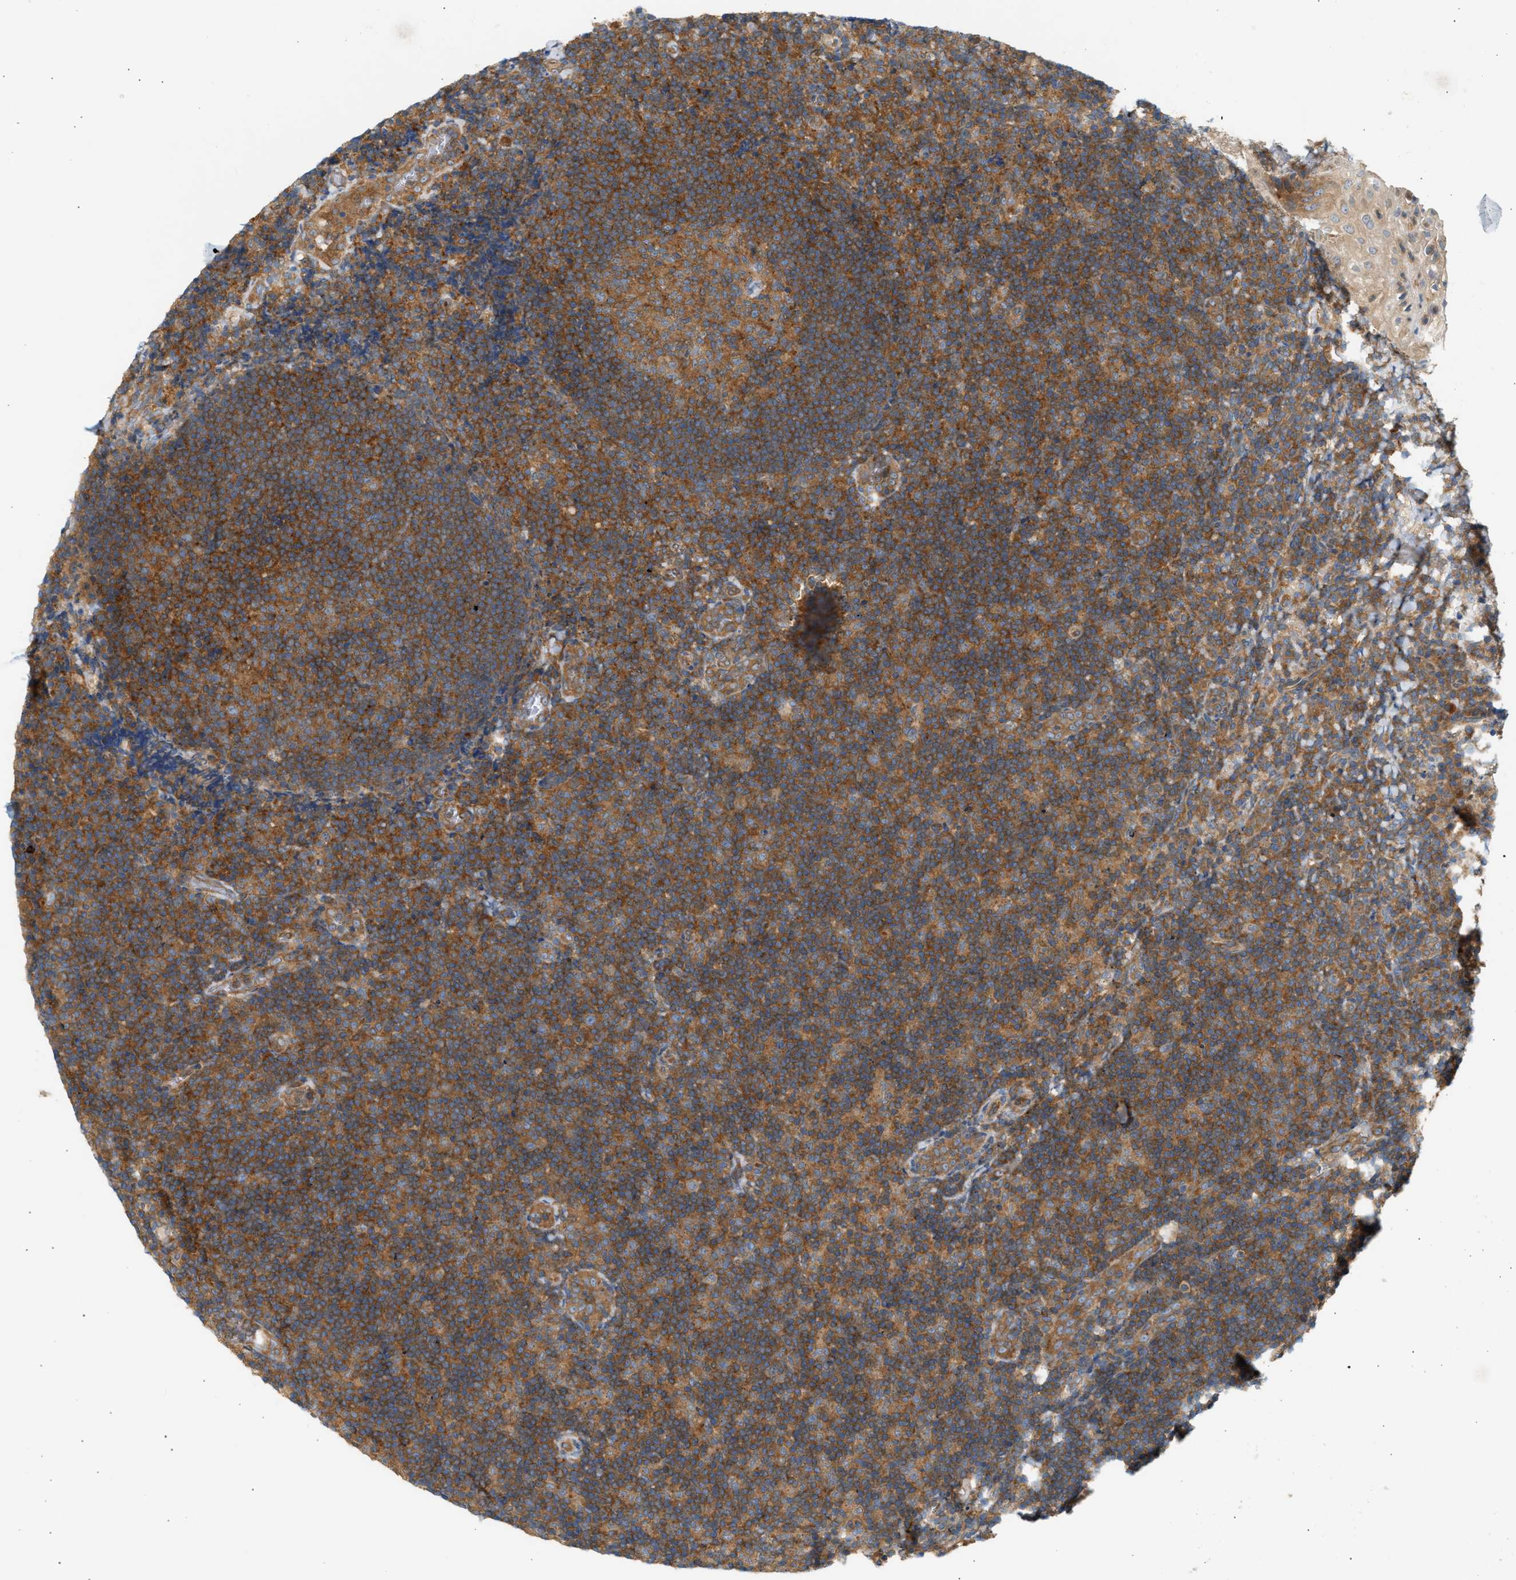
{"staining": {"intensity": "moderate", "quantity": ">75%", "location": "cytoplasmic/membranous"}, "tissue": "tonsil", "cell_type": "Germinal center cells", "image_type": "normal", "snomed": [{"axis": "morphology", "description": "Normal tissue, NOS"}, {"axis": "topography", "description": "Tonsil"}], "caption": "Protein expression analysis of unremarkable tonsil exhibits moderate cytoplasmic/membranous expression in about >75% of germinal center cells.", "gene": "PAFAH1B1", "patient": {"sex": "male", "age": 37}}